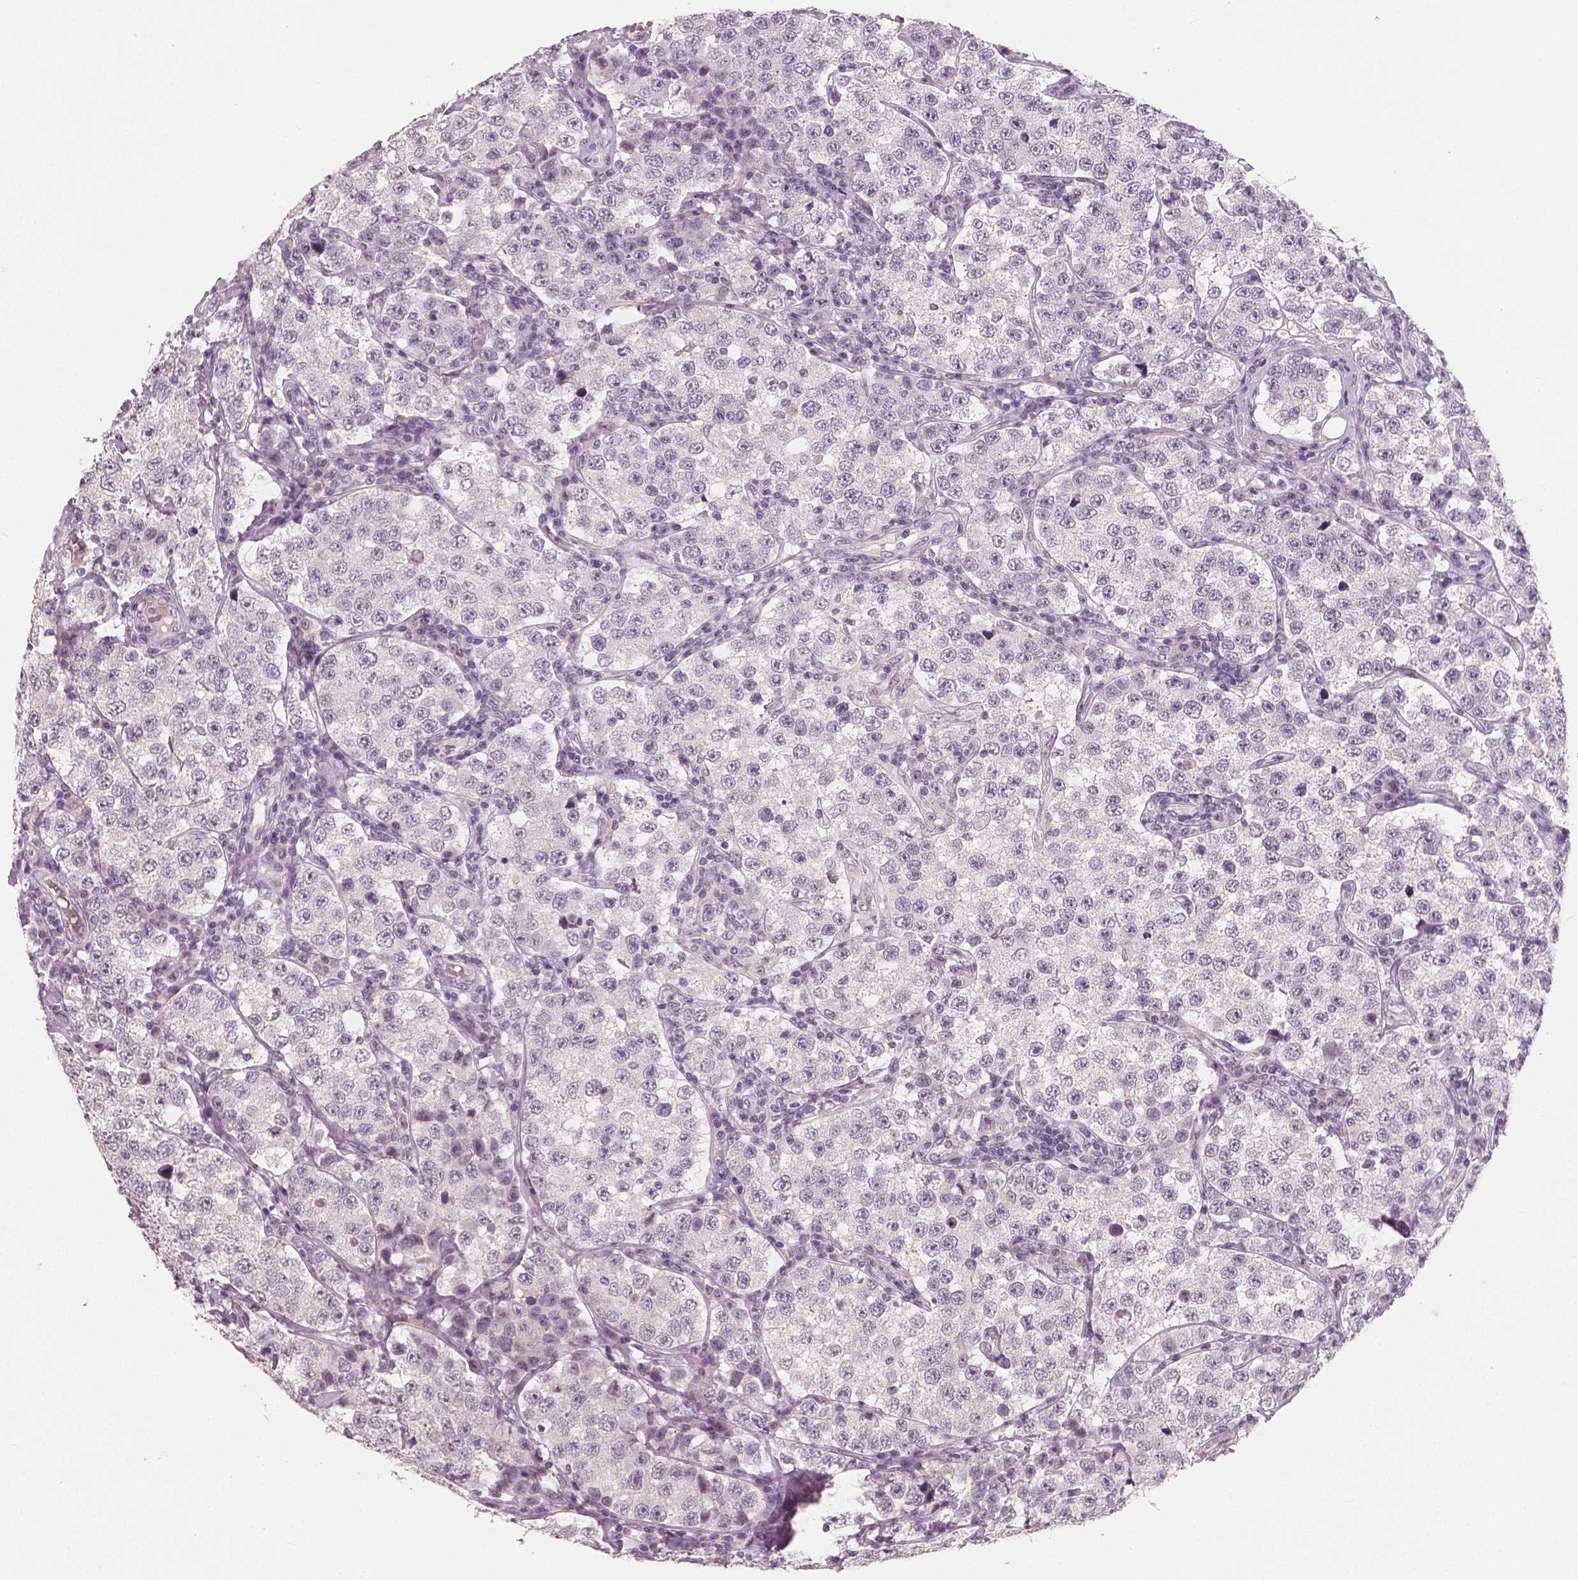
{"staining": {"intensity": "negative", "quantity": "none", "location": "none"}, "tissue": "testis cancer", "cell_type": "Tumor cells", "image_type": "cancer", "snomed": [{"axis": "morphology", "description": "Seminoma, NOS"}, {"axis": "topography", "description": "Testis"}], "caption": "Human testis seminoma stained for a protein using IHC displays no staining in tumor cells.", "gene": "RNASE7", "patient": {"sex": "male", "age": 34}}